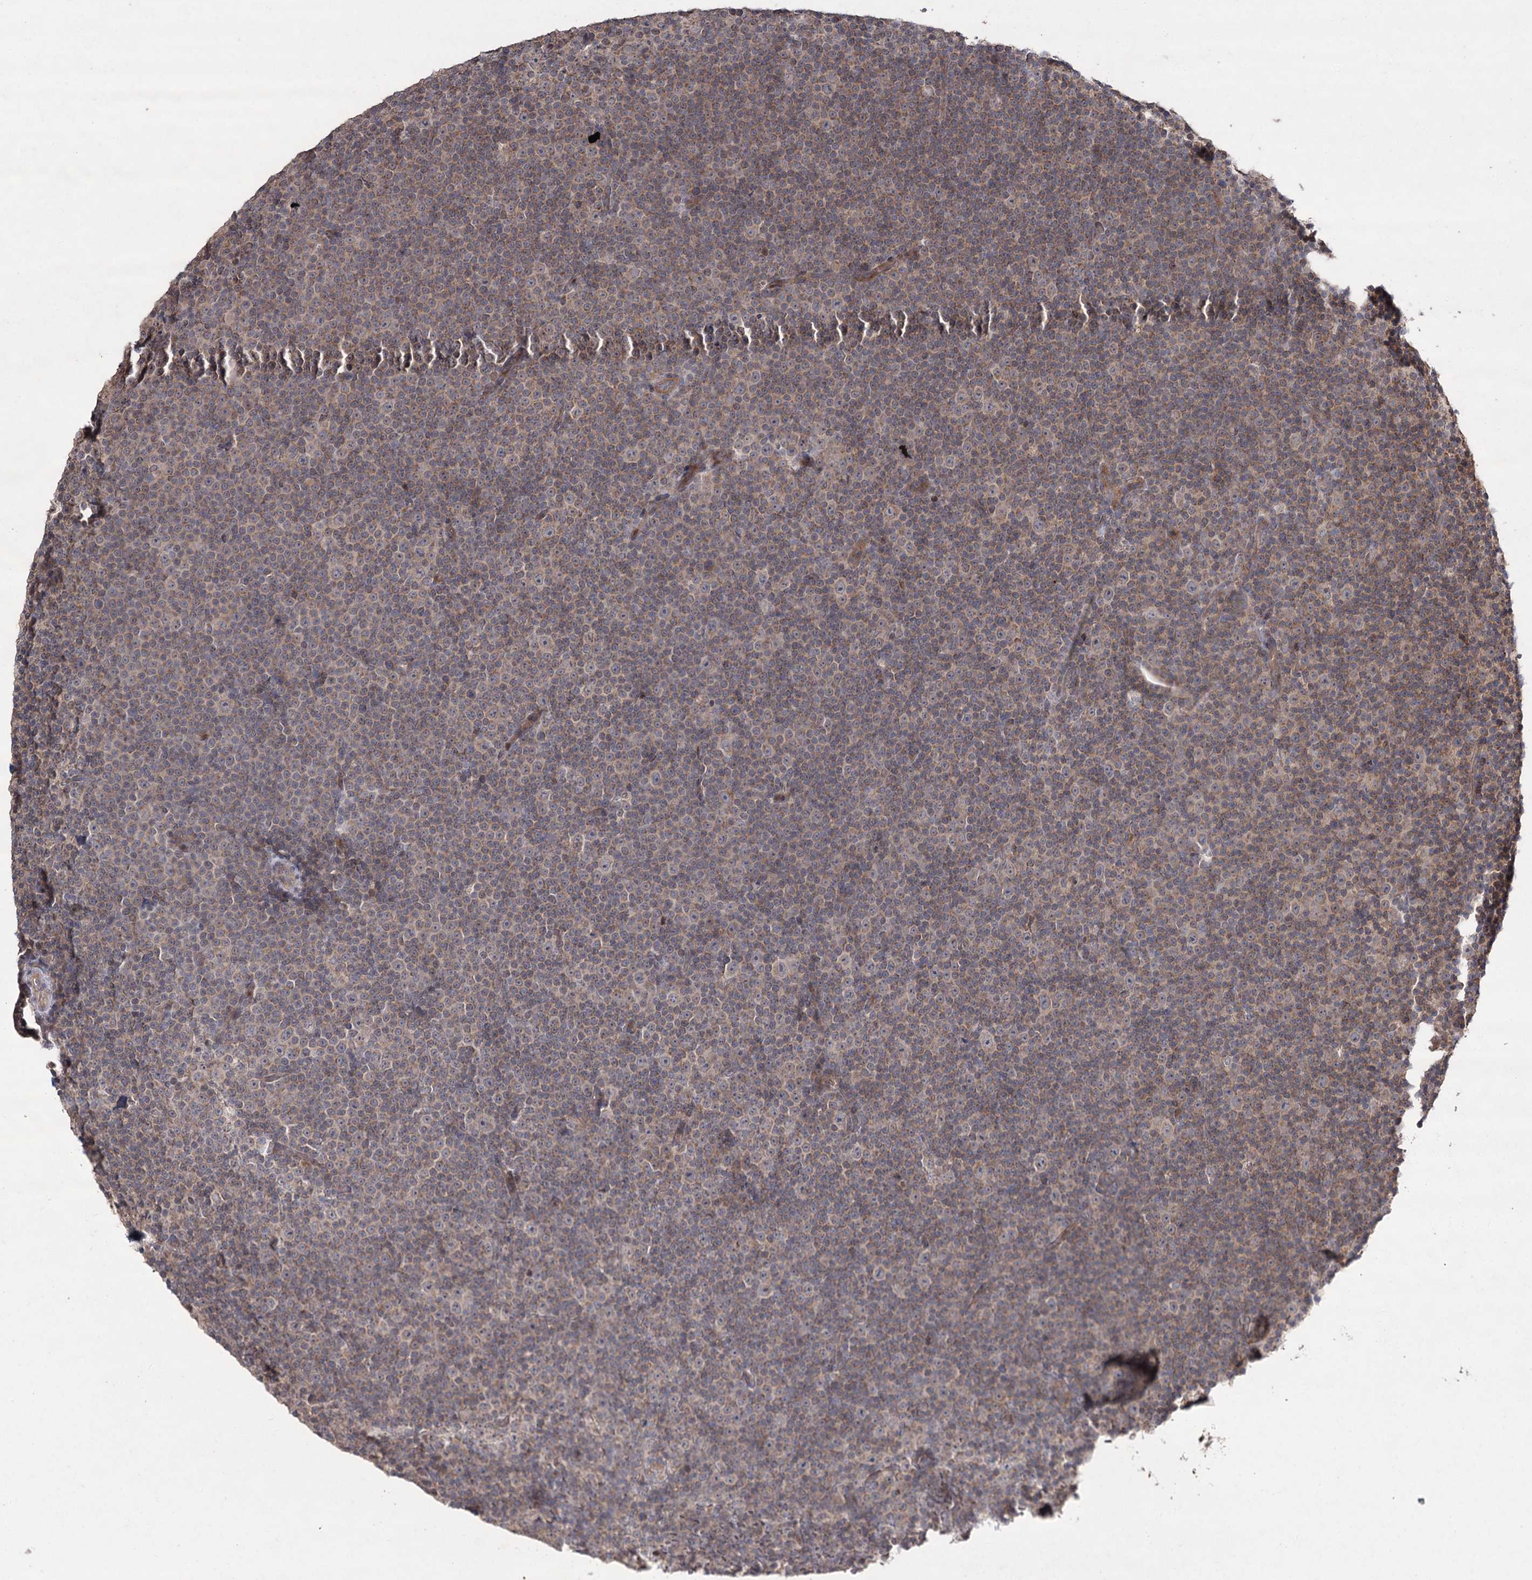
{"staining": {"intensity": "weak", "quantity": "25%-75%", "location": "cytoplasmic/membranous"}, "tissue": "lymphoma", "cell_type": "Tumor cells", "image_type": "cancer", "snomed": [{"axis": "morphology", "description": "Malignant lymphoma, non-Hodgkin's type, Low grade"}, {"axis": "topography", "description": "Lymph node"}], "caption": "Immunohistochemistry (IHC) micrograph of low-grade malignant lymphoma, non-Hodgkin's type stained for a protein (brown), which exhibits low levels of weak cytoplasmic/membranous expression in about 25%-75% of tumor cells.", "gene": "FANCL", "patient": {"sex": "female", "age": 67}}